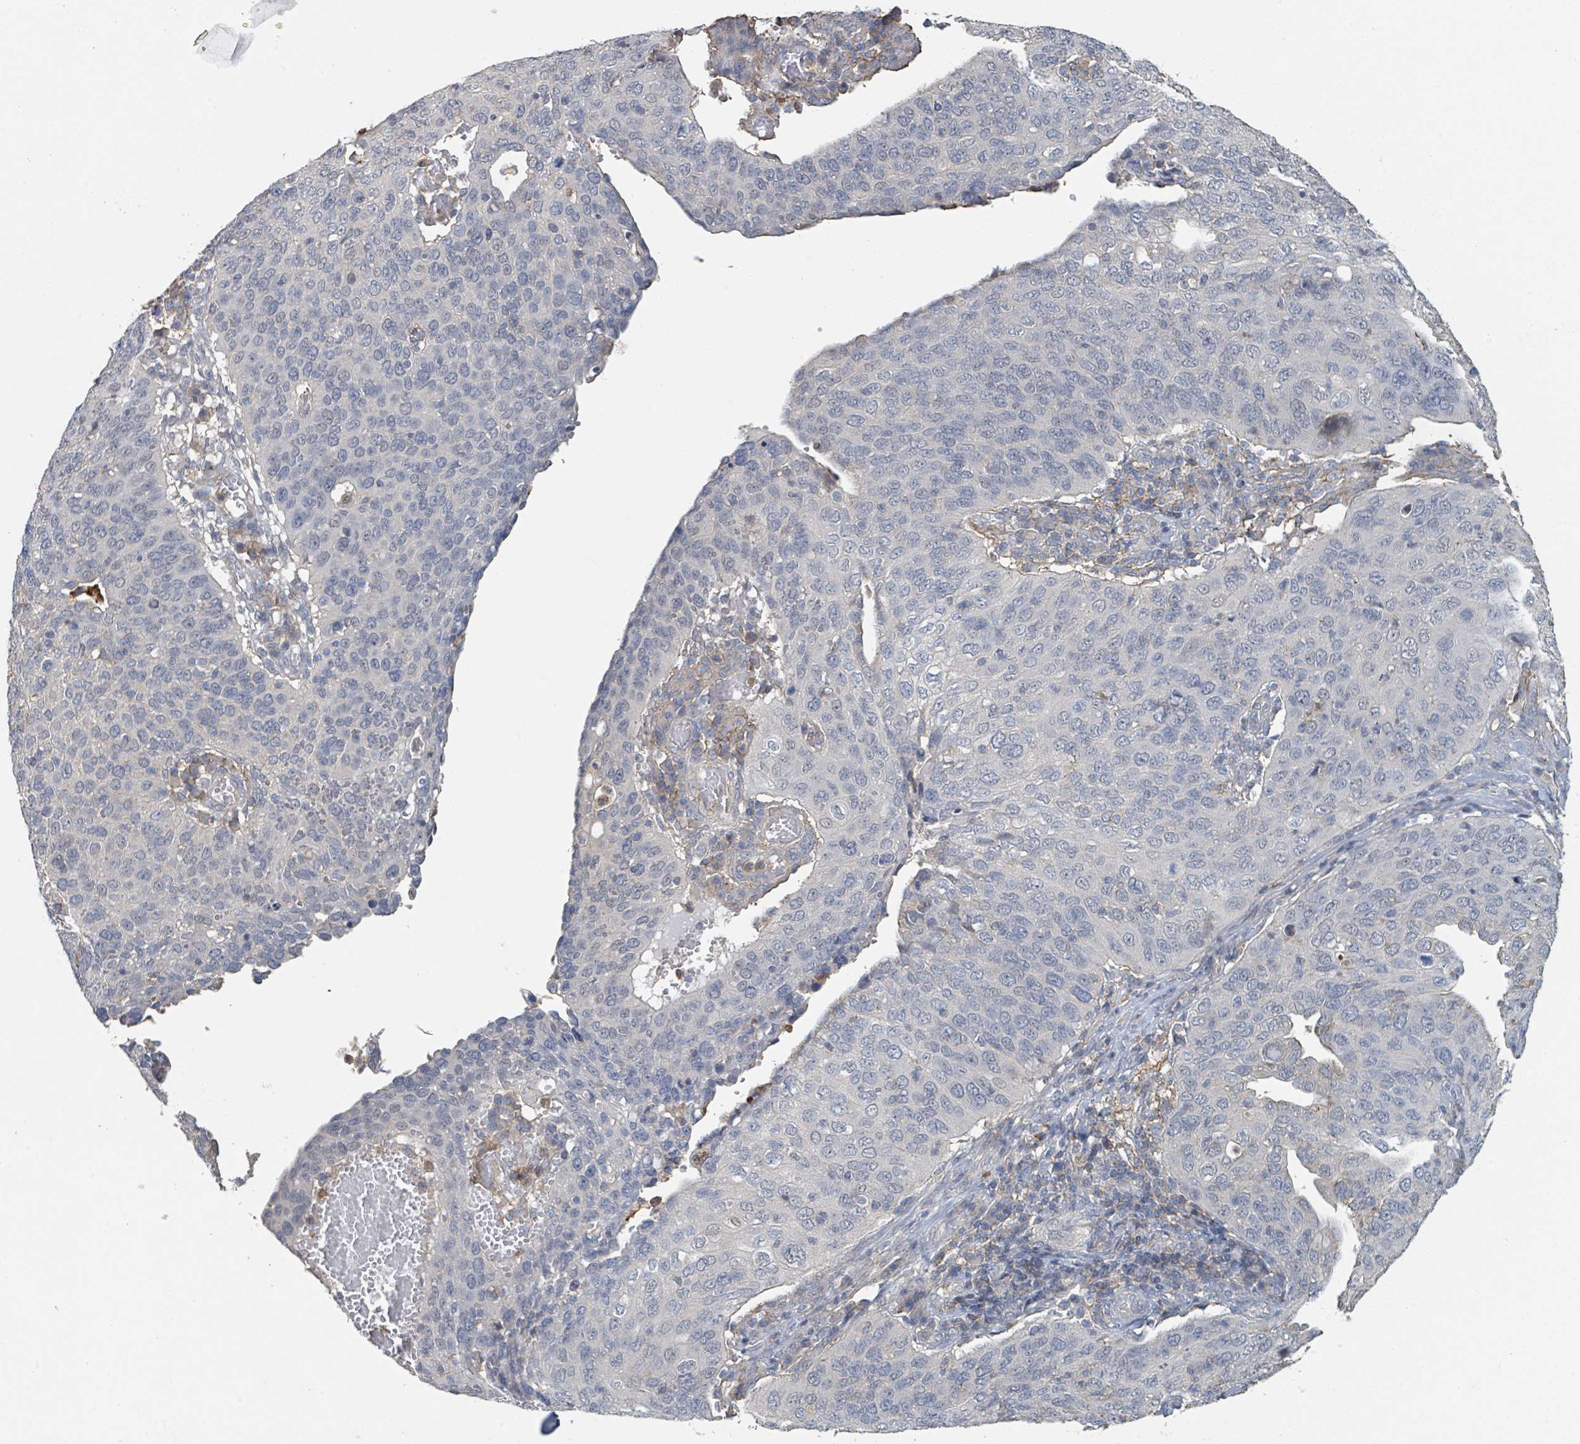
{"staining": {"intensity": "negative", "quantity": "none", "location": "none"}, "tissue": "cervical cancer", "cell_type": "Tumor cells", "image_type": "cancer", "snomed": [{"axis": "morphology", "description": "Squamous cell carcinoma, NOS"}, {"axis": "topography", "description": "Cervix"}], "caption": "A photomicrograph of human cervical cancer (squamous cell carcinoma) is negative for staining in tumor cells. (Immunohistochemistry, brightfield microscopy, high magnification).", "gene": "LRRC42", "patient": {"sex": "female", "age": 36}}